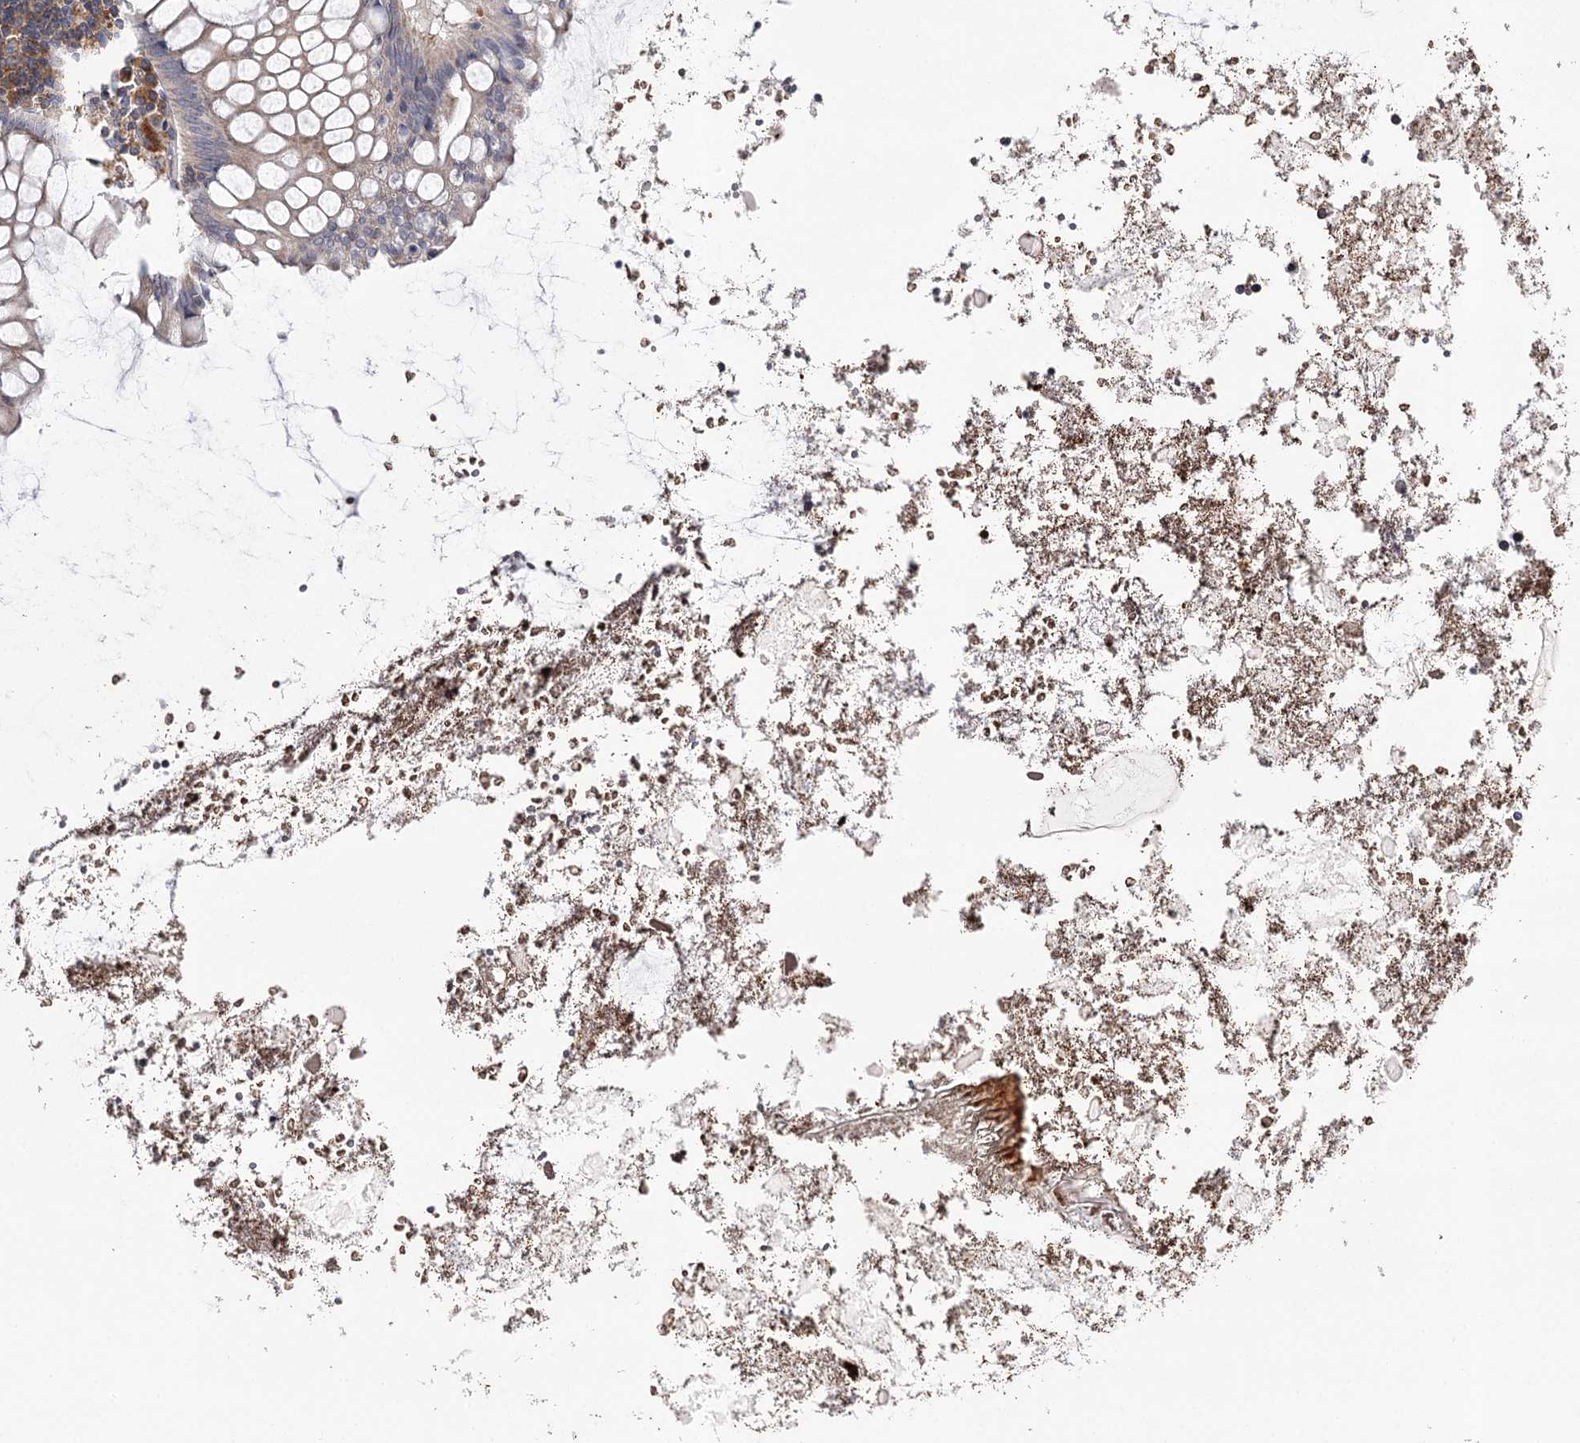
{"staining": {"intensity": "moderate", "quantity": ">75%", "location": "cytoplasmic/membranous"}, "tissue": "appendix", "cell_type": "Glandular cells", "image_type": "normal", "snomed": [{"axis": "morphology", "description": "Normal tissue, NOS"}, {"axis": "topography", "description": "Appendix"}], "caption": "Immunohistochemical staining of normal human appendix exhibits medium levels of moderate cytoplasmic/membranous positivity in about >75% of glandular cells.", "gene": "RASSF6", "patient": {"sex": "female", "age": 54}}